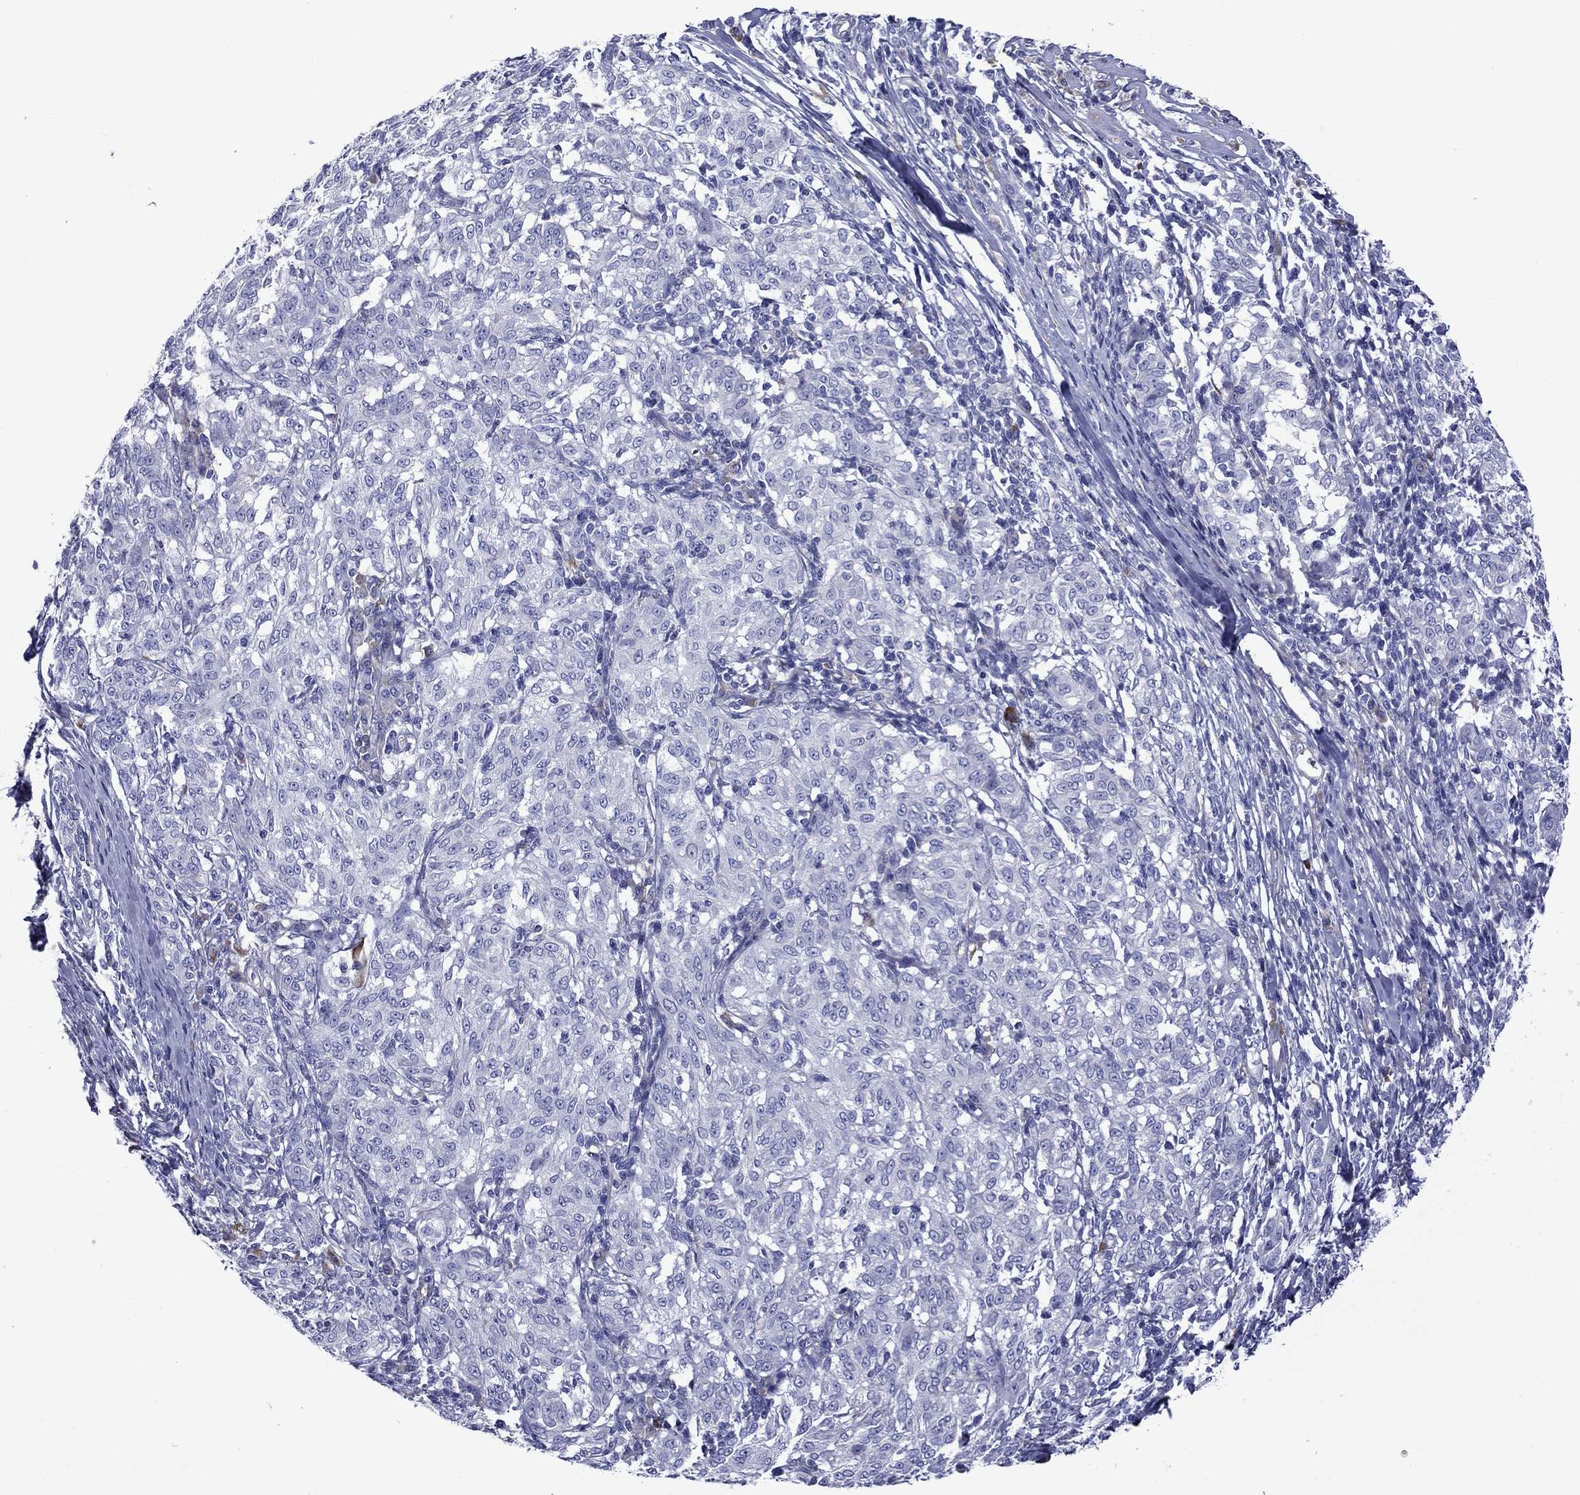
{"staining": {"intensity": "negative", "quantity": "none", "location": "none"}, "tissue": "melanoma", "cell_type": "Tumor cells", "image_type": "cancer", "snomed": [{"axis": "morphology", "description": "Malignant melanoma, NOS"}, {"axis": "topography", "description": "Skin"}], "caption": "A photomicrograph of human melanoma is negative for staining in tumor cells.", "gene": "HSPG2", "patient": {"sex": "female", "age": 72}}